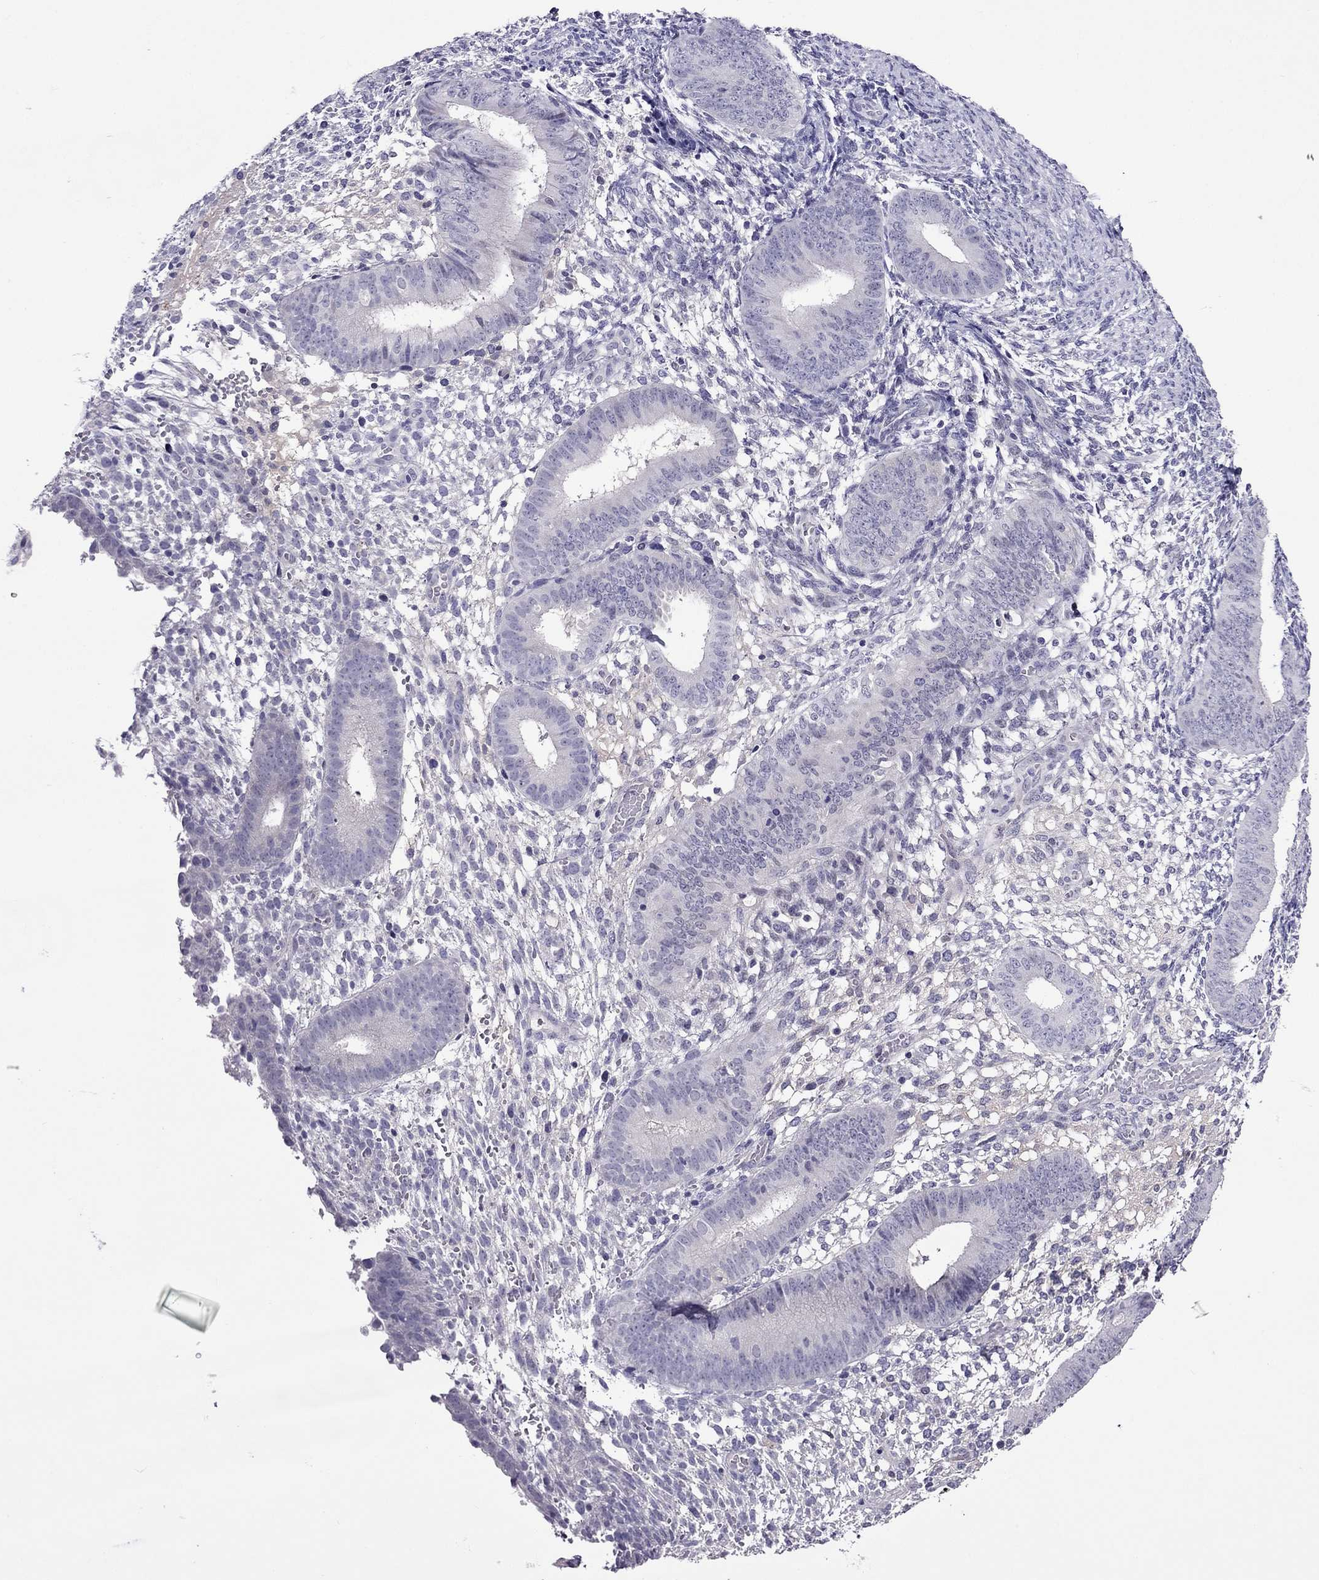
{"staining": {"intensity": "negative", "quantity": "none", "location": "none"}, "tissue": "endometrium", "cell_type": "Cells in endometrial stroma", "image_type": "normal", "snomed": [{"axis": "morphology", "description": "Normal tissue, NOS"}, {"axis": "topography", "description": "Endometrium"}], "caption": "Immunohistochemistry (IHC) of unremarkable endometrium exhibits no staining in cells in endometrial stroma.", "gene": "SPTBN4", "patient": {"sex": "female", "age": 39}}